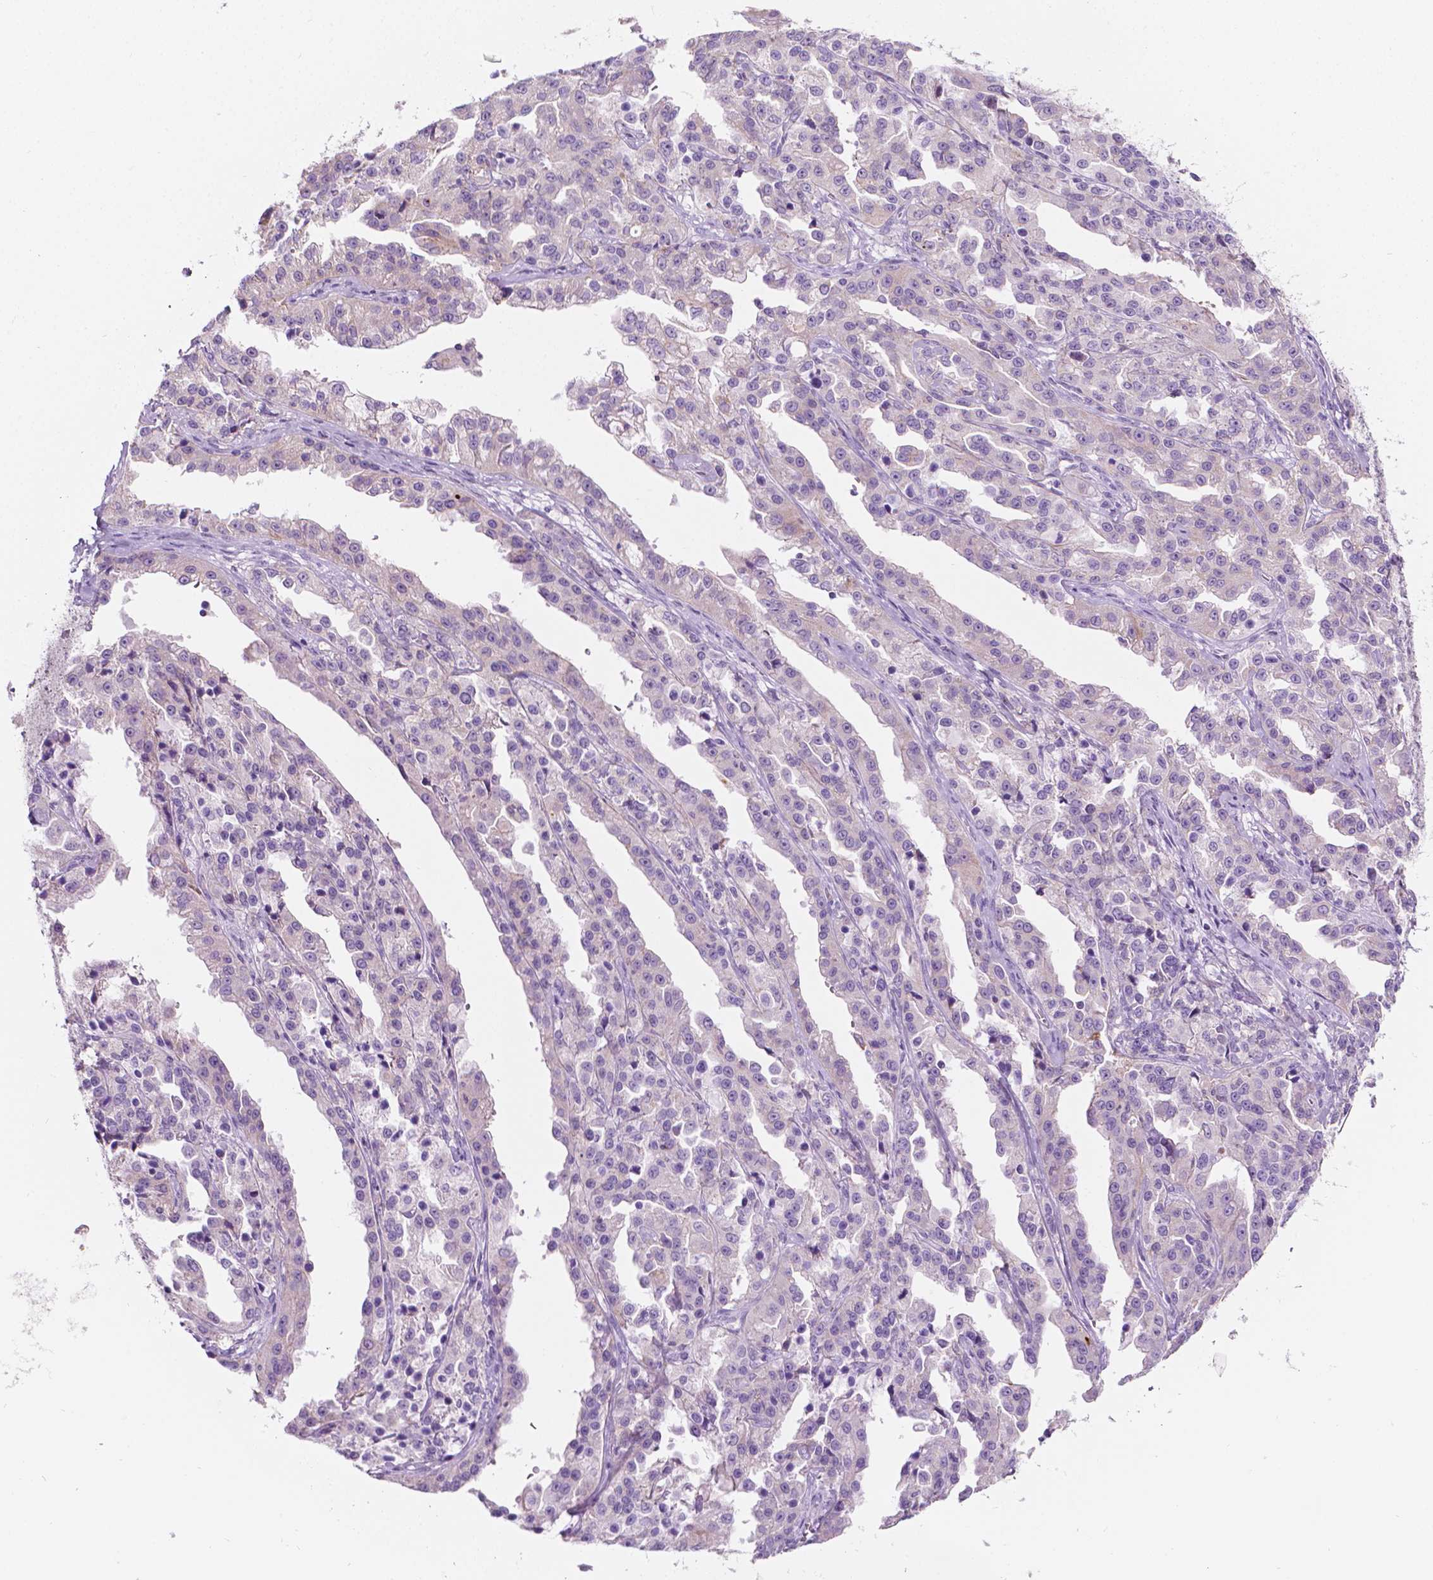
{"staining": {"intensity": "negative", "quantity": "none", "location": "none"}, "tissue": "ovarian cancer", "cell_type": "Tumor cells", "image_type": "cancer", "snomed": [{"axis": "morphology", "description": "Cystadenocarcinoma, serous, NOS"}, {"axis": "topography", "description": "Ovary"}], "caption": "Immunohistochemical staining of human ovarian cancer shows no significant staining in tumor cells.", "gene": "NOS1AP", "patient": {"sex": "female", "age": 75}}